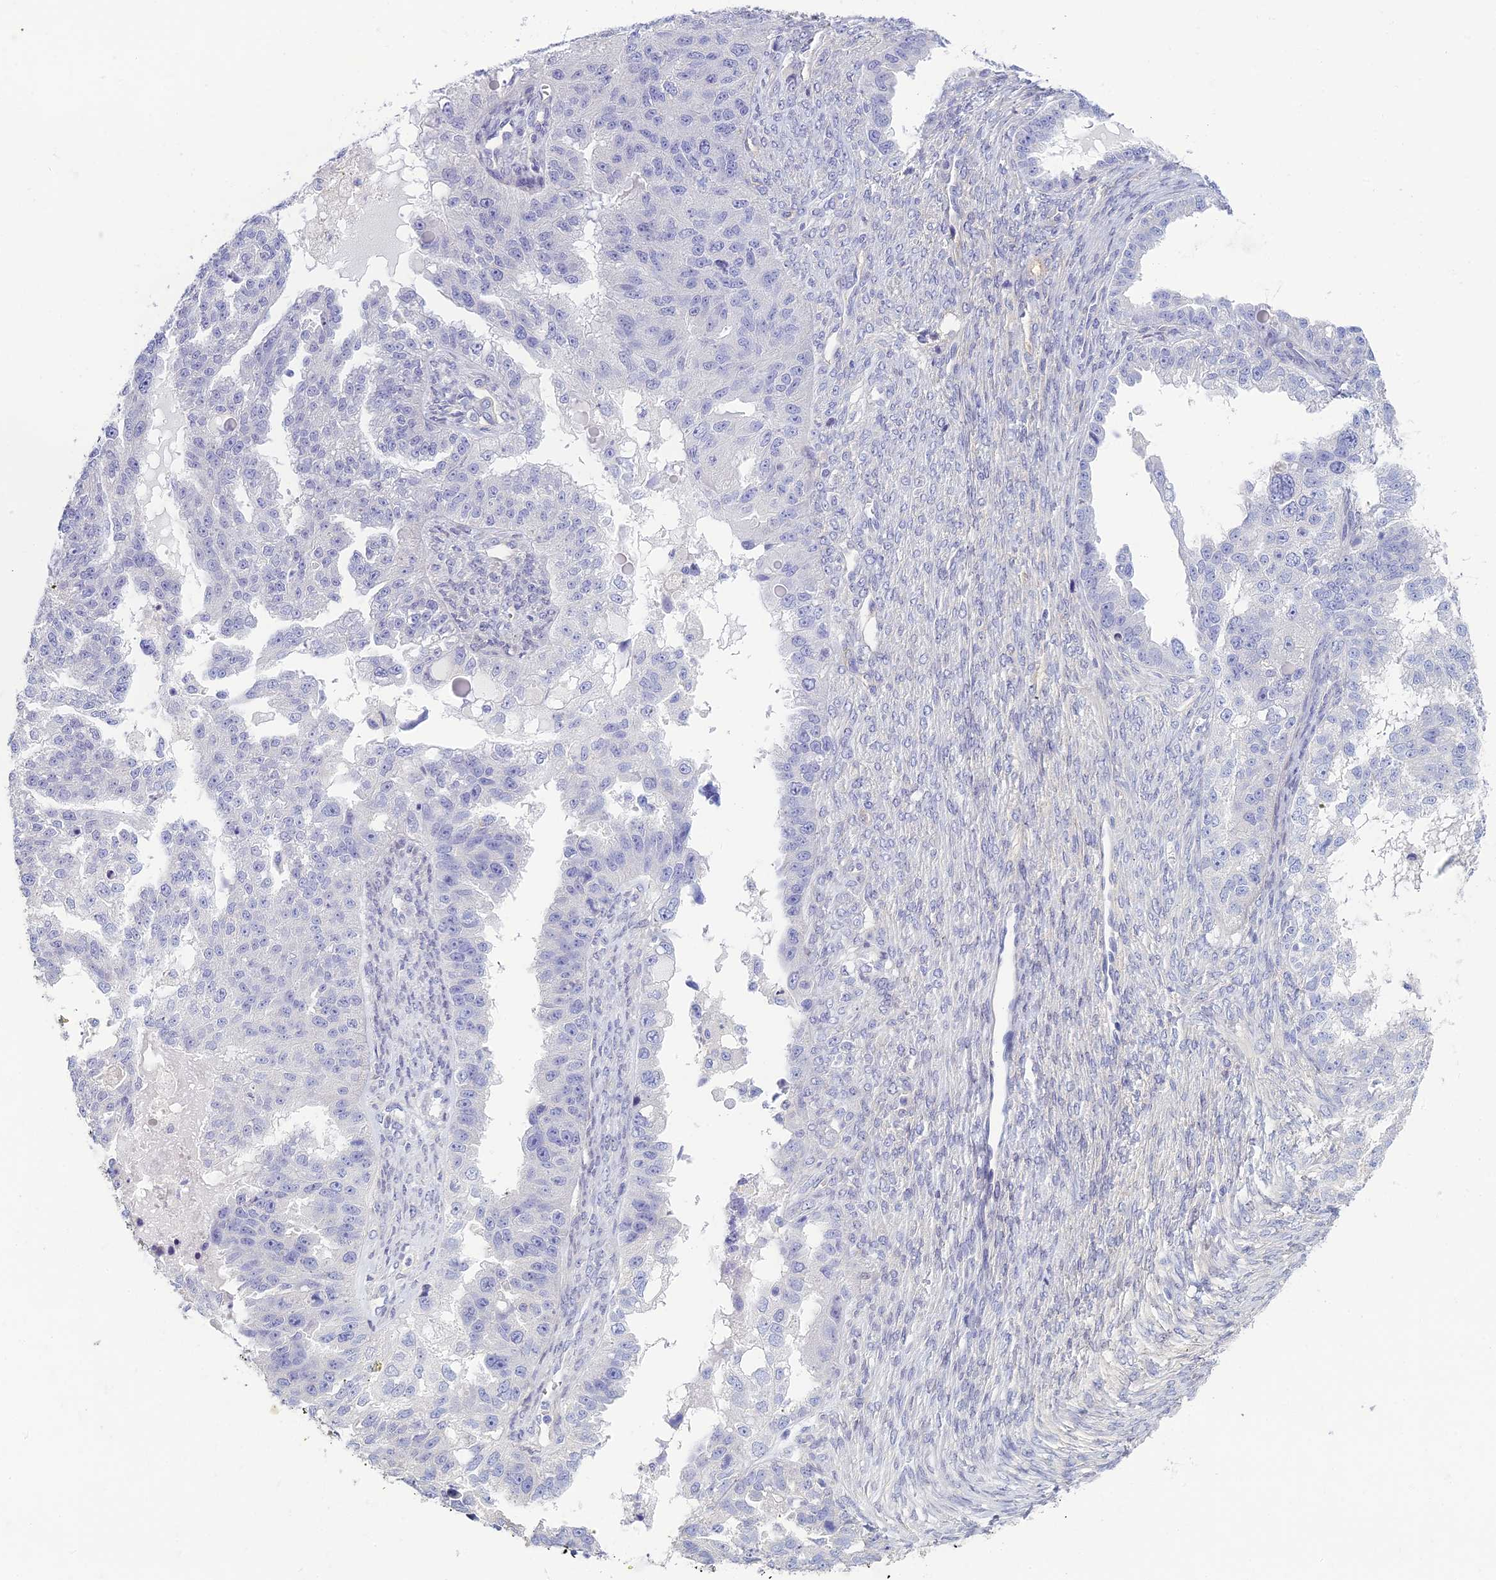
{"staining": {"intensity": "negative", "quantity": "none", "location": "none"}, "tissue": "ovarian cancer", "cell_type": "Tumor cells", "image_type": "cancer", "snomed": [{"axis": "morphology", "description": "Cystadenocarcinoma, serous, NOS"}, {"axis": "topography", "description": "Ovary"}], "caption": "Serous cystadenocarcinoma (ovarian) stained for a protein using immunohistochemistry (IHC) shows no expression tumor cells.", "gene": "NEURL1", "patient": {"sex": "female", "age": 58}}